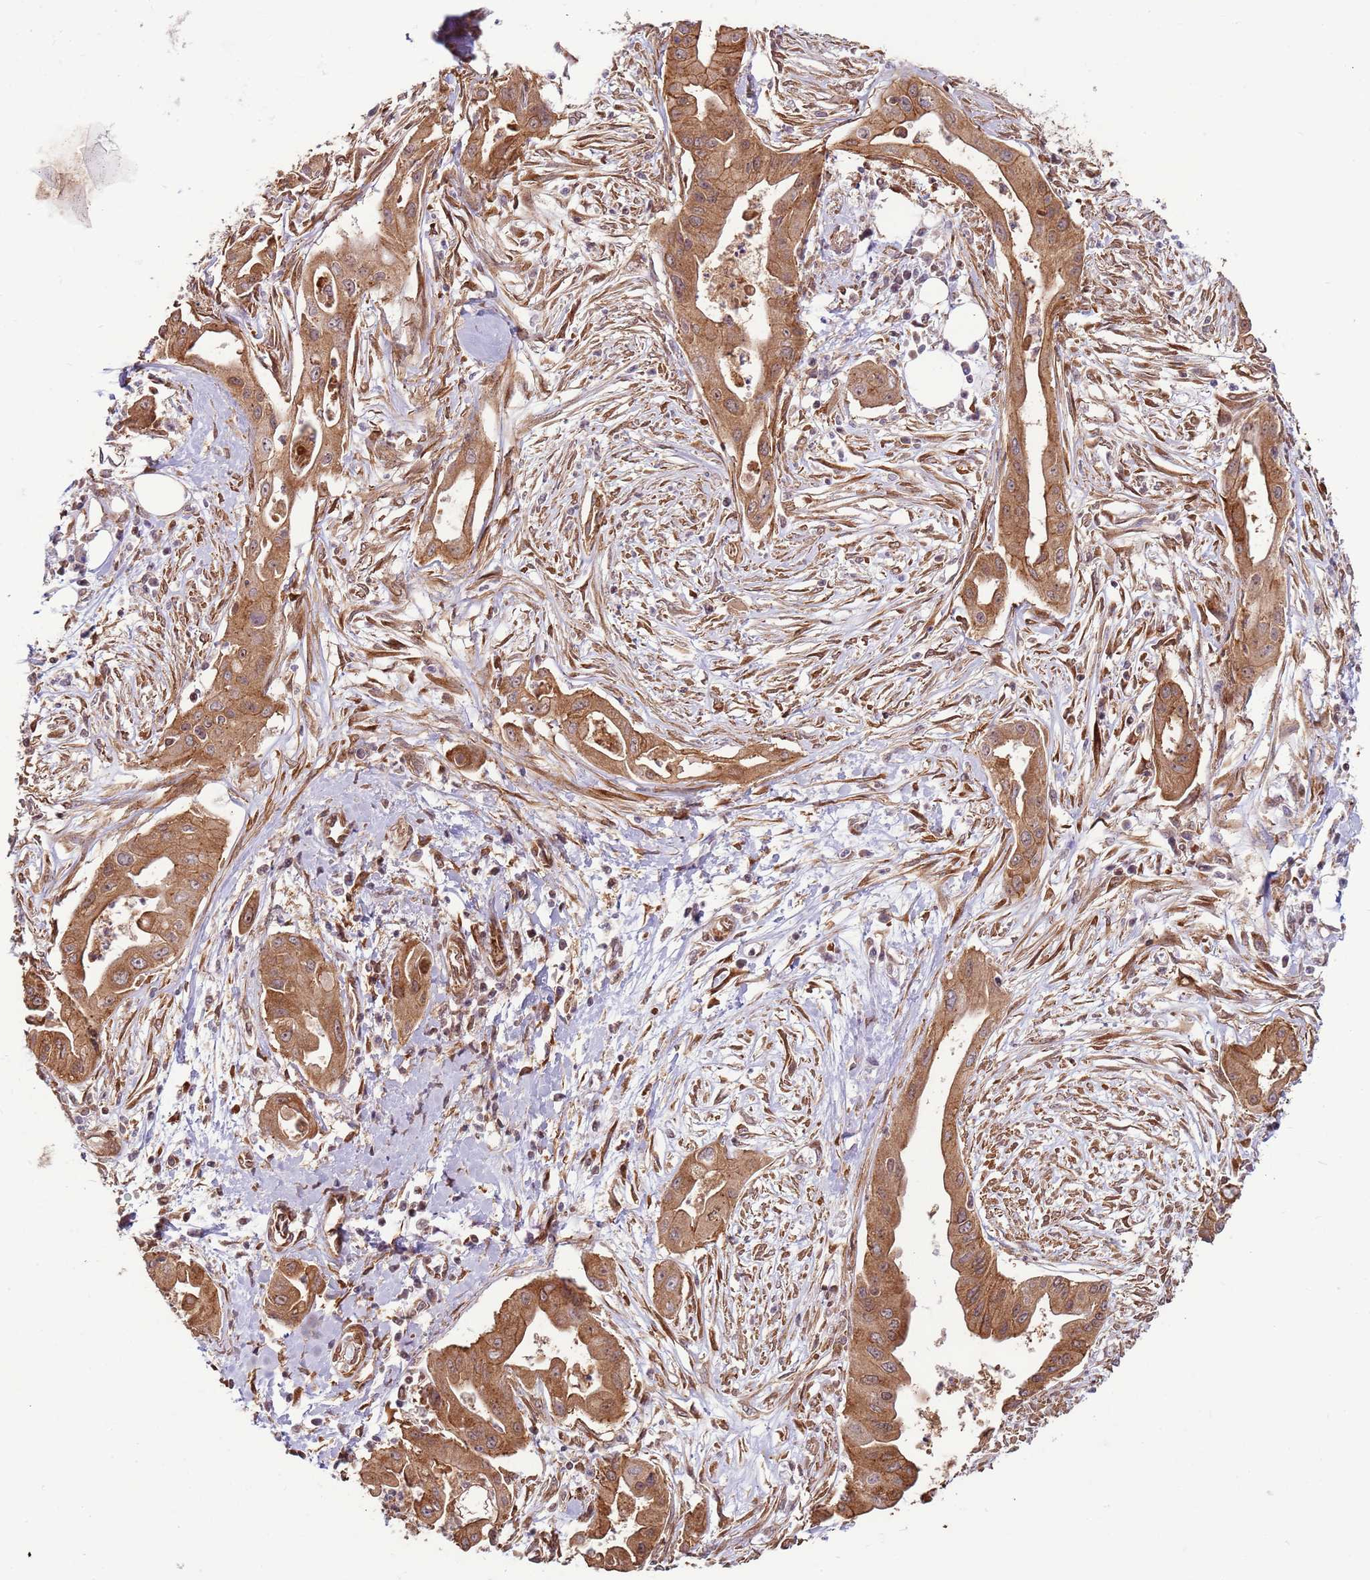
{"staining": {"intensity": "moderate", "quantity": ">75%", "location": "cytoplasmic/membranous,nuclear"}, "tissue": "ovarian cancer", "cell_type": "Tumor cells", "image_type": "cancer", "snomed": [{"axis": "morphology", "description": "Cystadenocarcinoma, mucinous, NOS"}, {"axis": "topography", "description": "Ovary"}], "caption": "Immunohistochemical staining of human ovarian mucinous cystadenocarcinoma shows moderate cytoplasmic/membranous and nuclear protein staining in approximately >75% of tumor cells.", "gene": "DCAF4", "patient": {"sex": "female", "age": 70}}